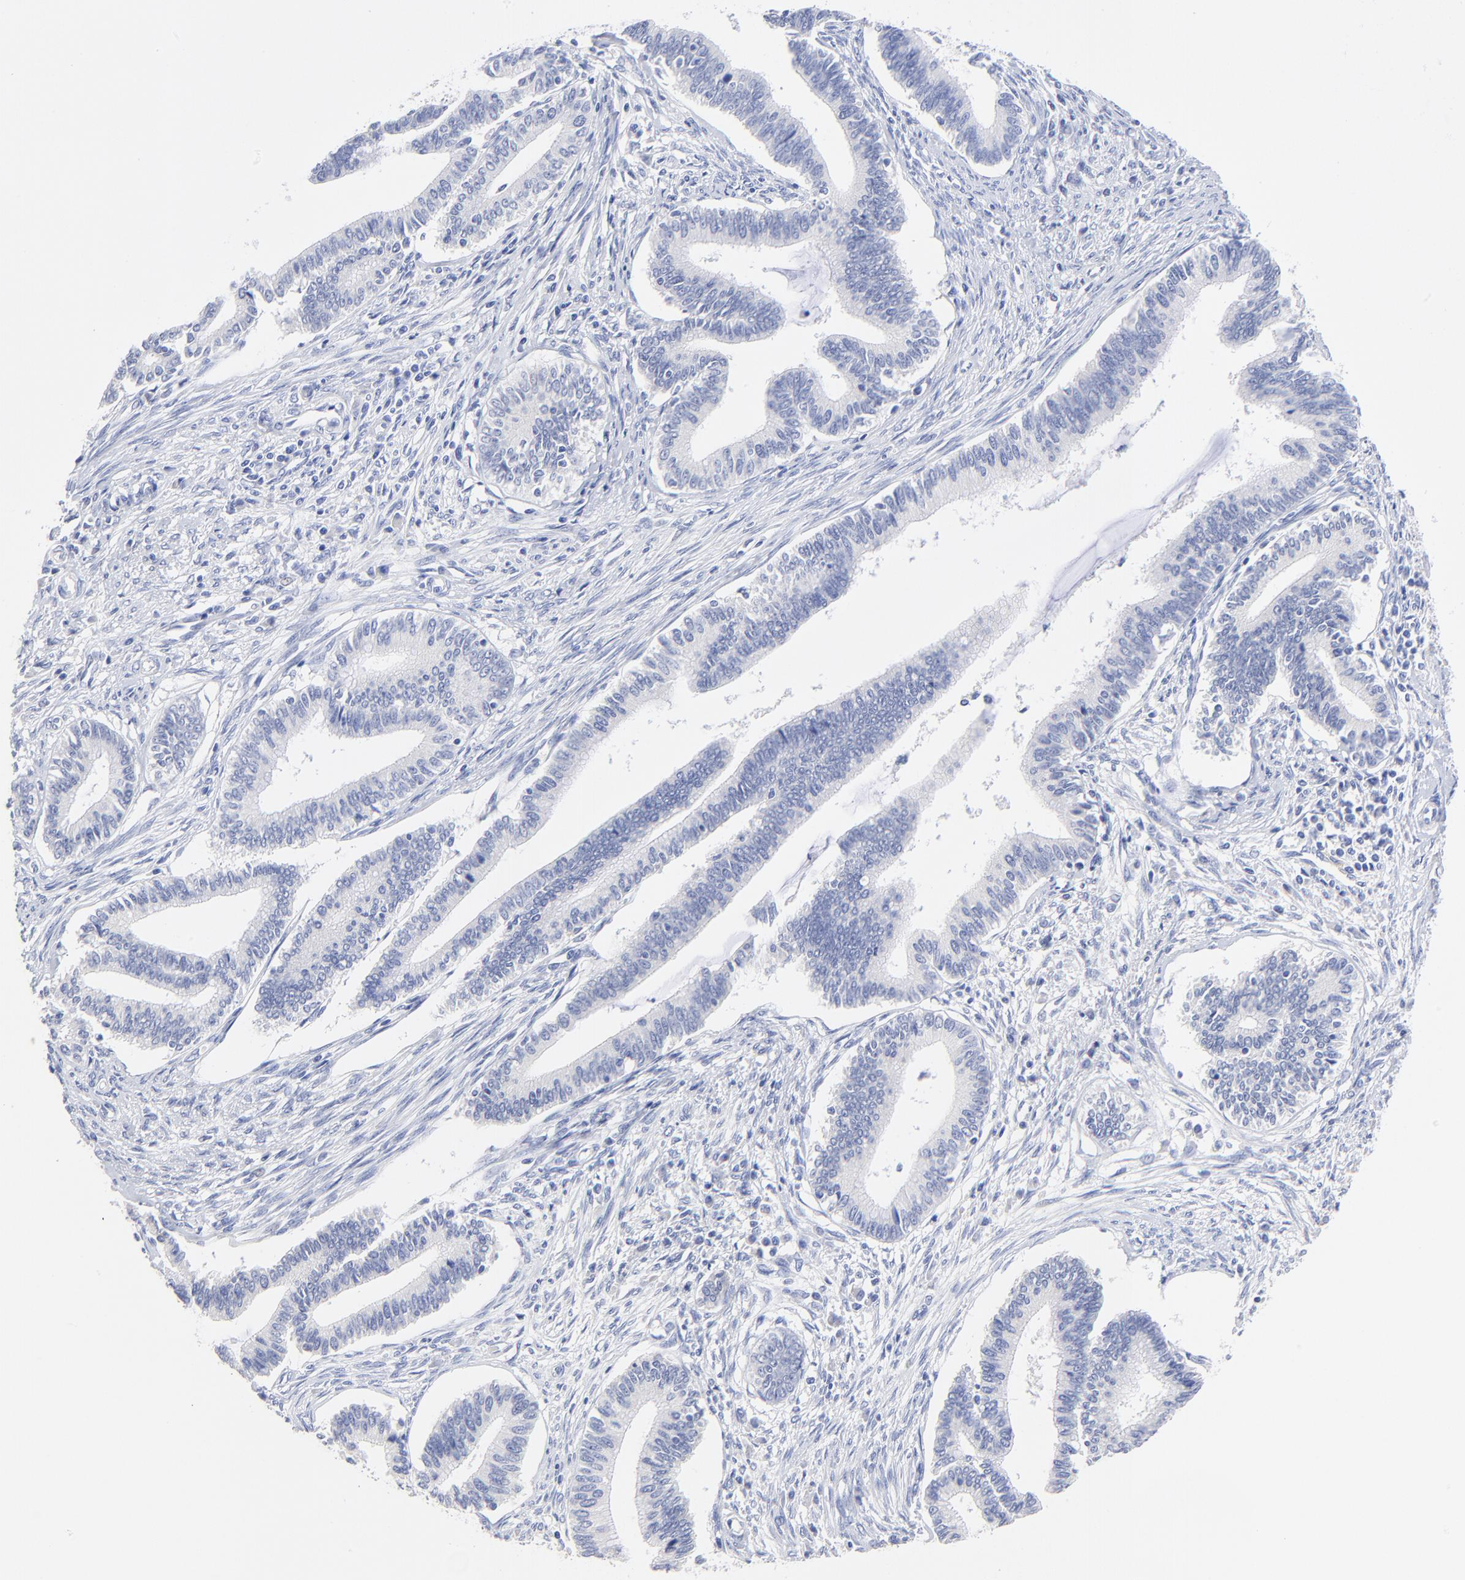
{"staining": {"intensity": "negative", "quantity": "none", "location": "none"}, "tissue": "cervical cancer", "cell_type": "Tumor cells", "image_type": "cancer", "snomed": [{"axis": "morphology", "description": "Adenocarcinoma, NOS"}, {"axis": "topography", "description": "Cervix"}], "caption": "This image is of cervical cancer (adenocarcinoma) stained with immunohistochemistry to label a protein in brown with the nuclei are counter-stained blue. There is no staining in tumor cells.", "gene": "SULT4A1", "patient": {"sex": "female", "age": 36}}